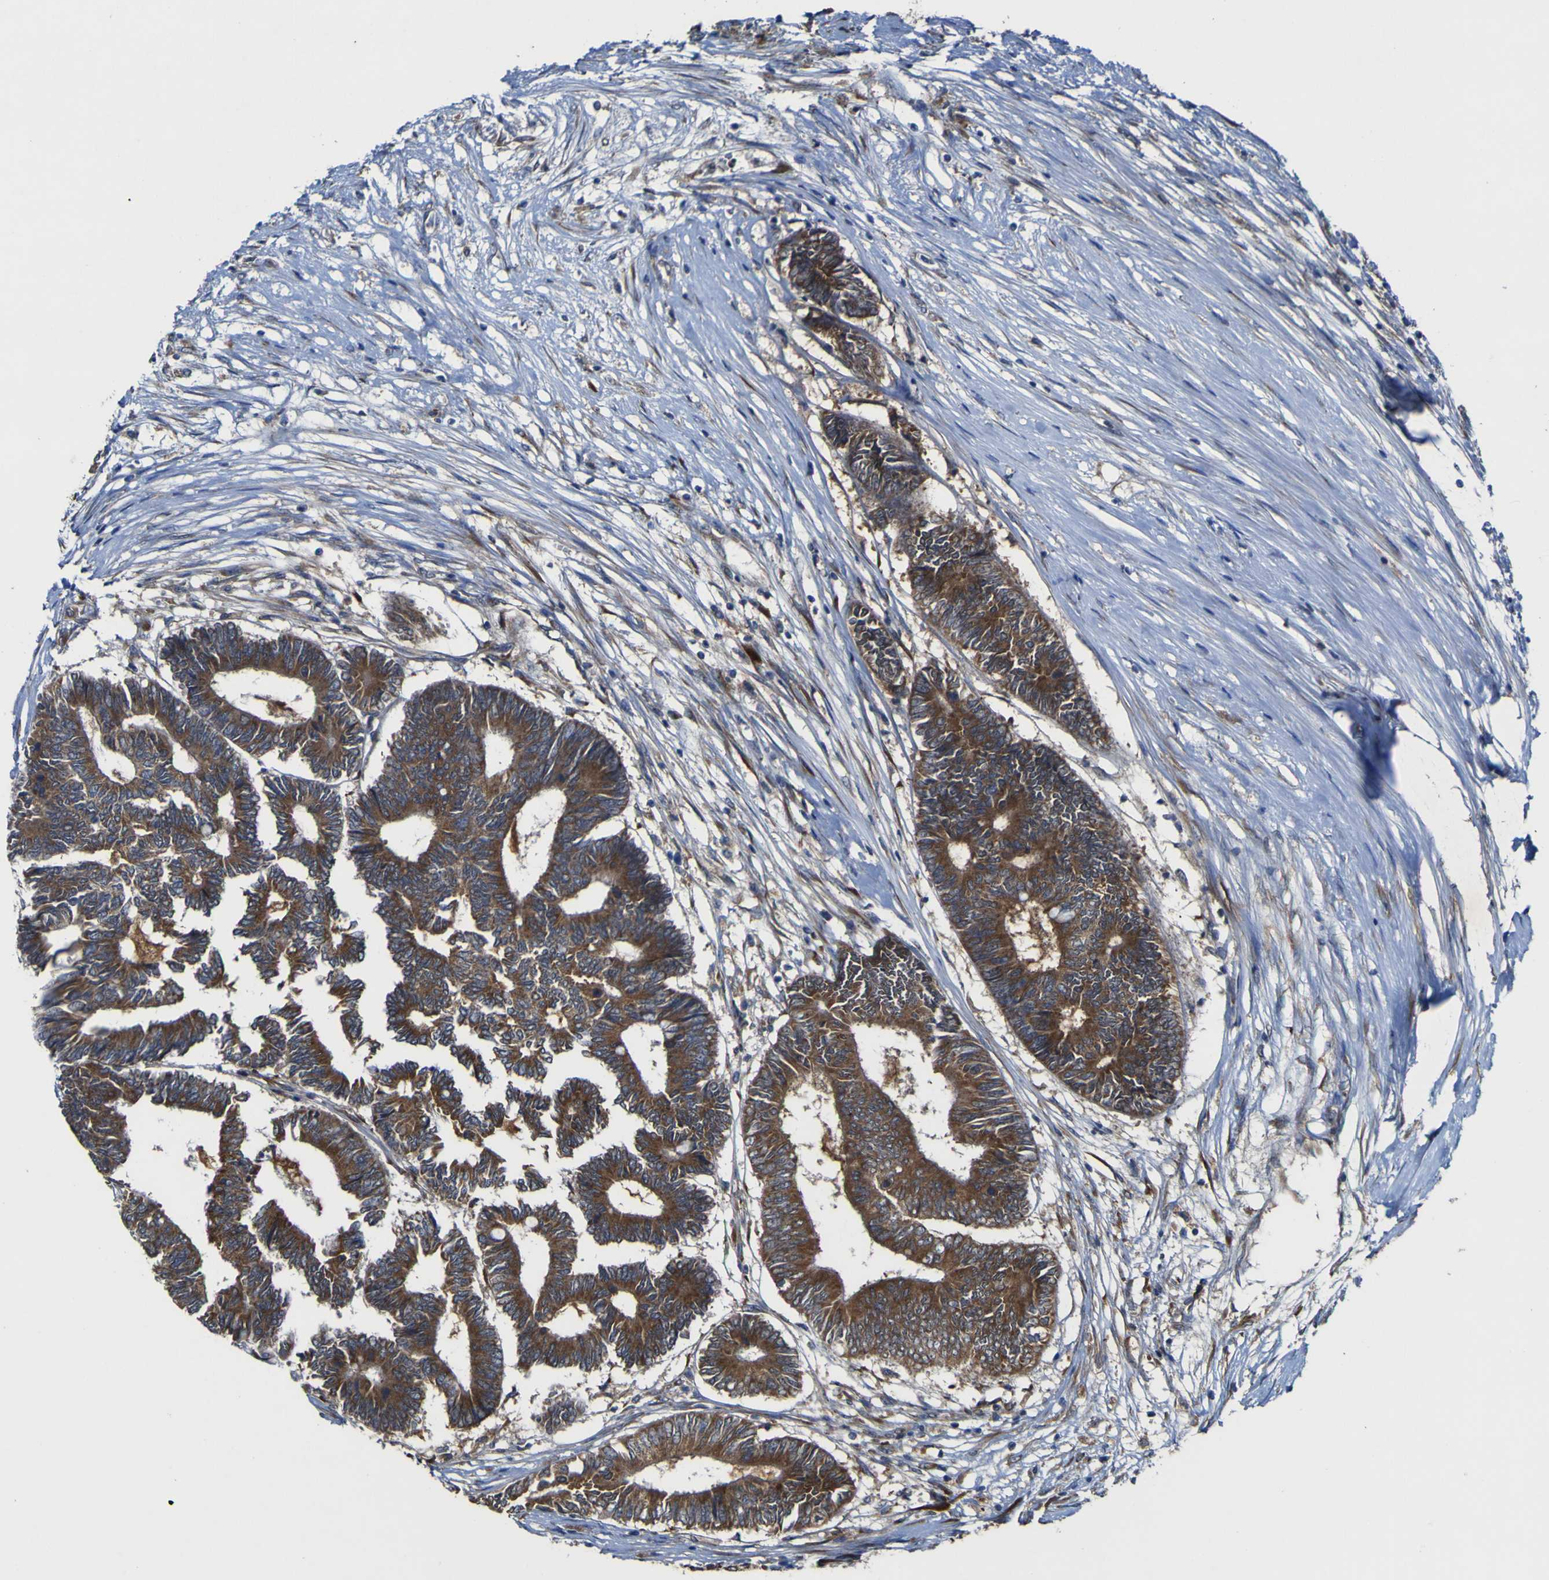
{"staining": {"intensity": "moderate", "quantity": ">75%", "location": "cytoplasmic/membranous"}, "tissue": "colorectal cancer", "cell_type": "Tumor cells", "image_type": "cancer", "snomed": [{"axis": "morphology", "description": "Adenocarcinoma, NOS"}, {"axis": "topography", "description": "Rectum"}], "caption": "Moderate cytoplasmic/membranous positivity for a protein is seen in approximately >75% of tumor cells of colorectal cancer using immunohistochemistry.", "gene": "IRAK2", "patient": {"sex": "male", "age": 63}}